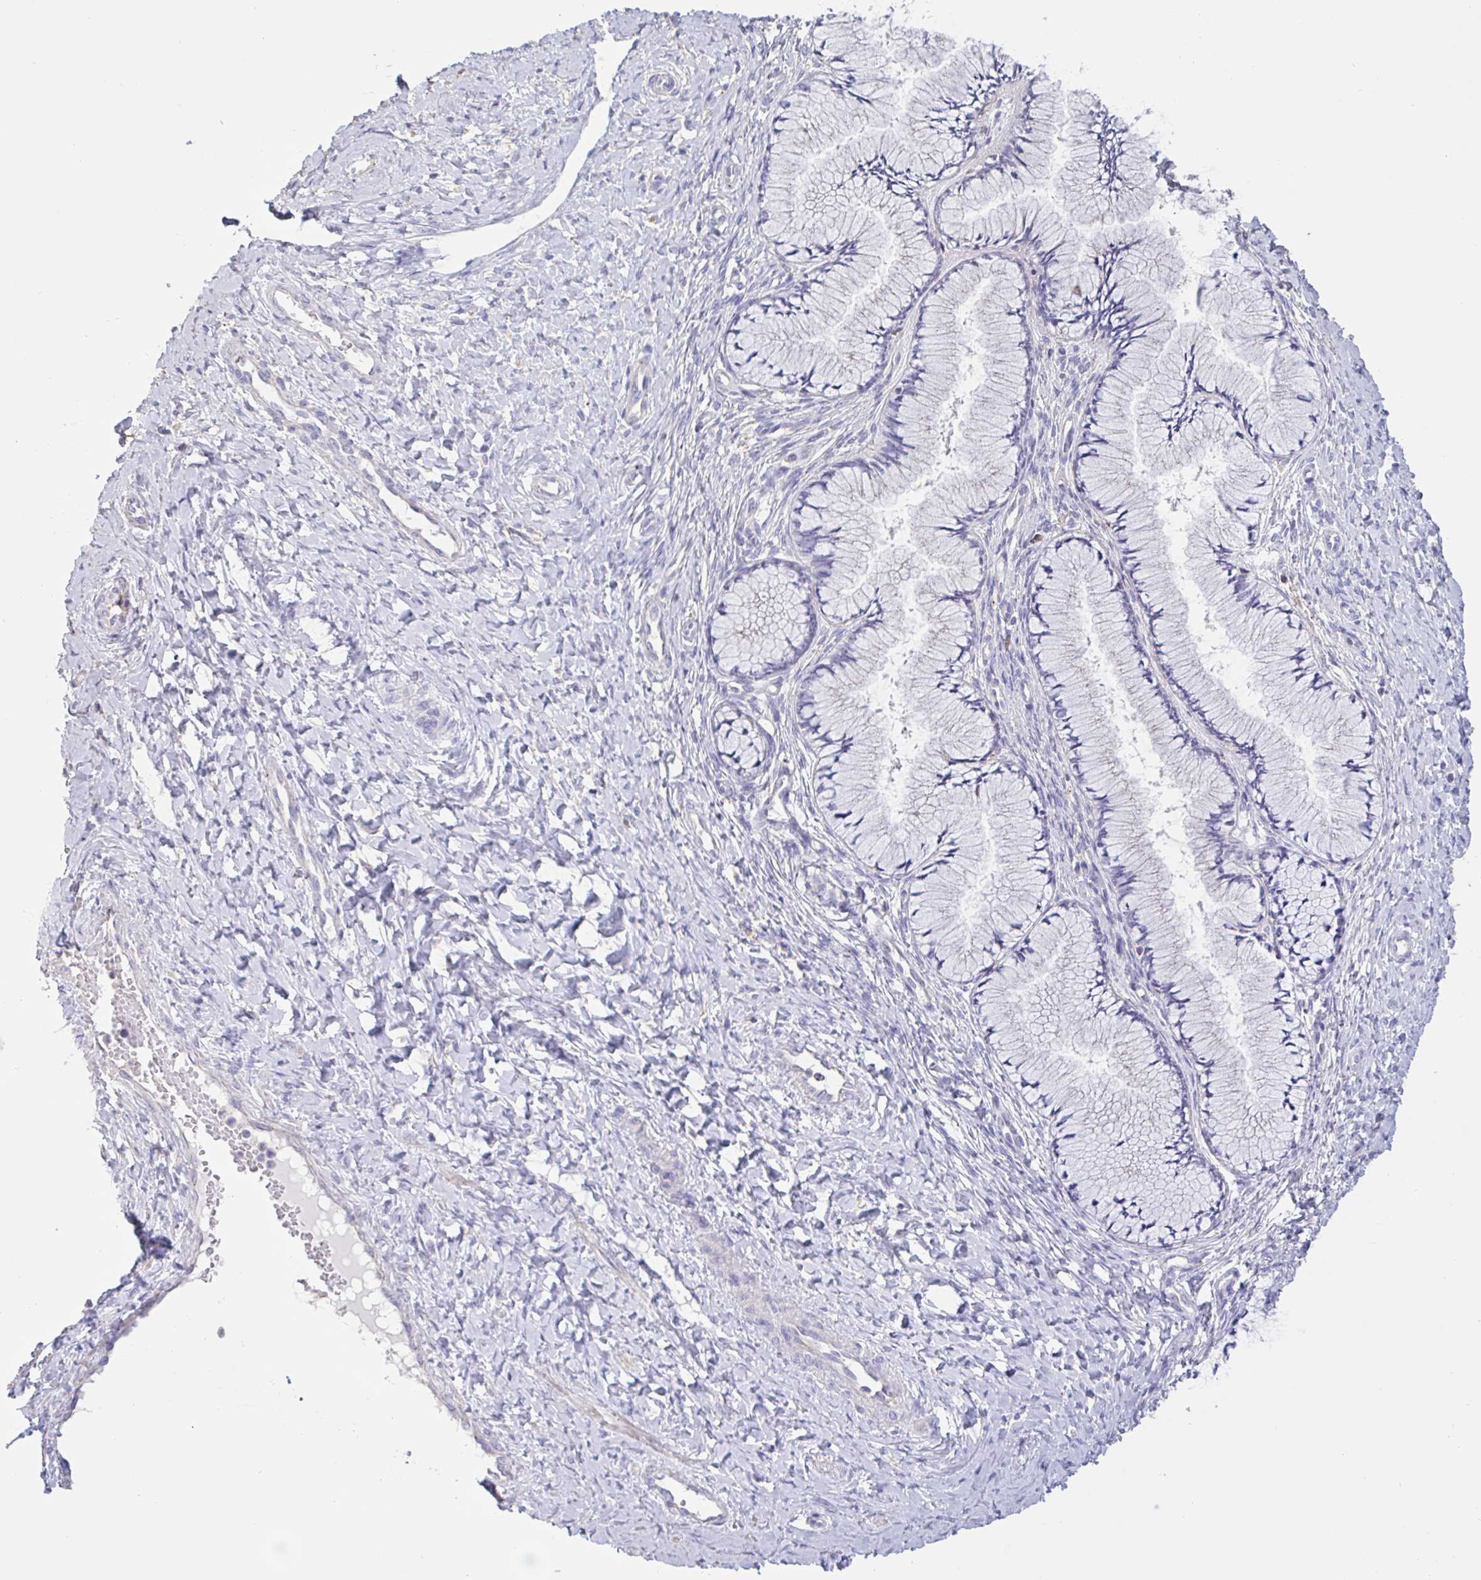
{"staining": {"intensity": "negative", "quantity": "none", "location": "none"}, "tissue": "cervix", "cell_type": "Glandular cells", "image_type": "normal", "snomed": [{"axis": "morphology", "description": "Normal tissue, NOS"}, {"axis": "topography", "description": "Cervix"}], "caption": "Immunohistochemical staining of unremarkable human cervix displays no significant expression in glandular cells.", "gene": "CHMP5", "patient": {"sex": "female", "age": 37}}